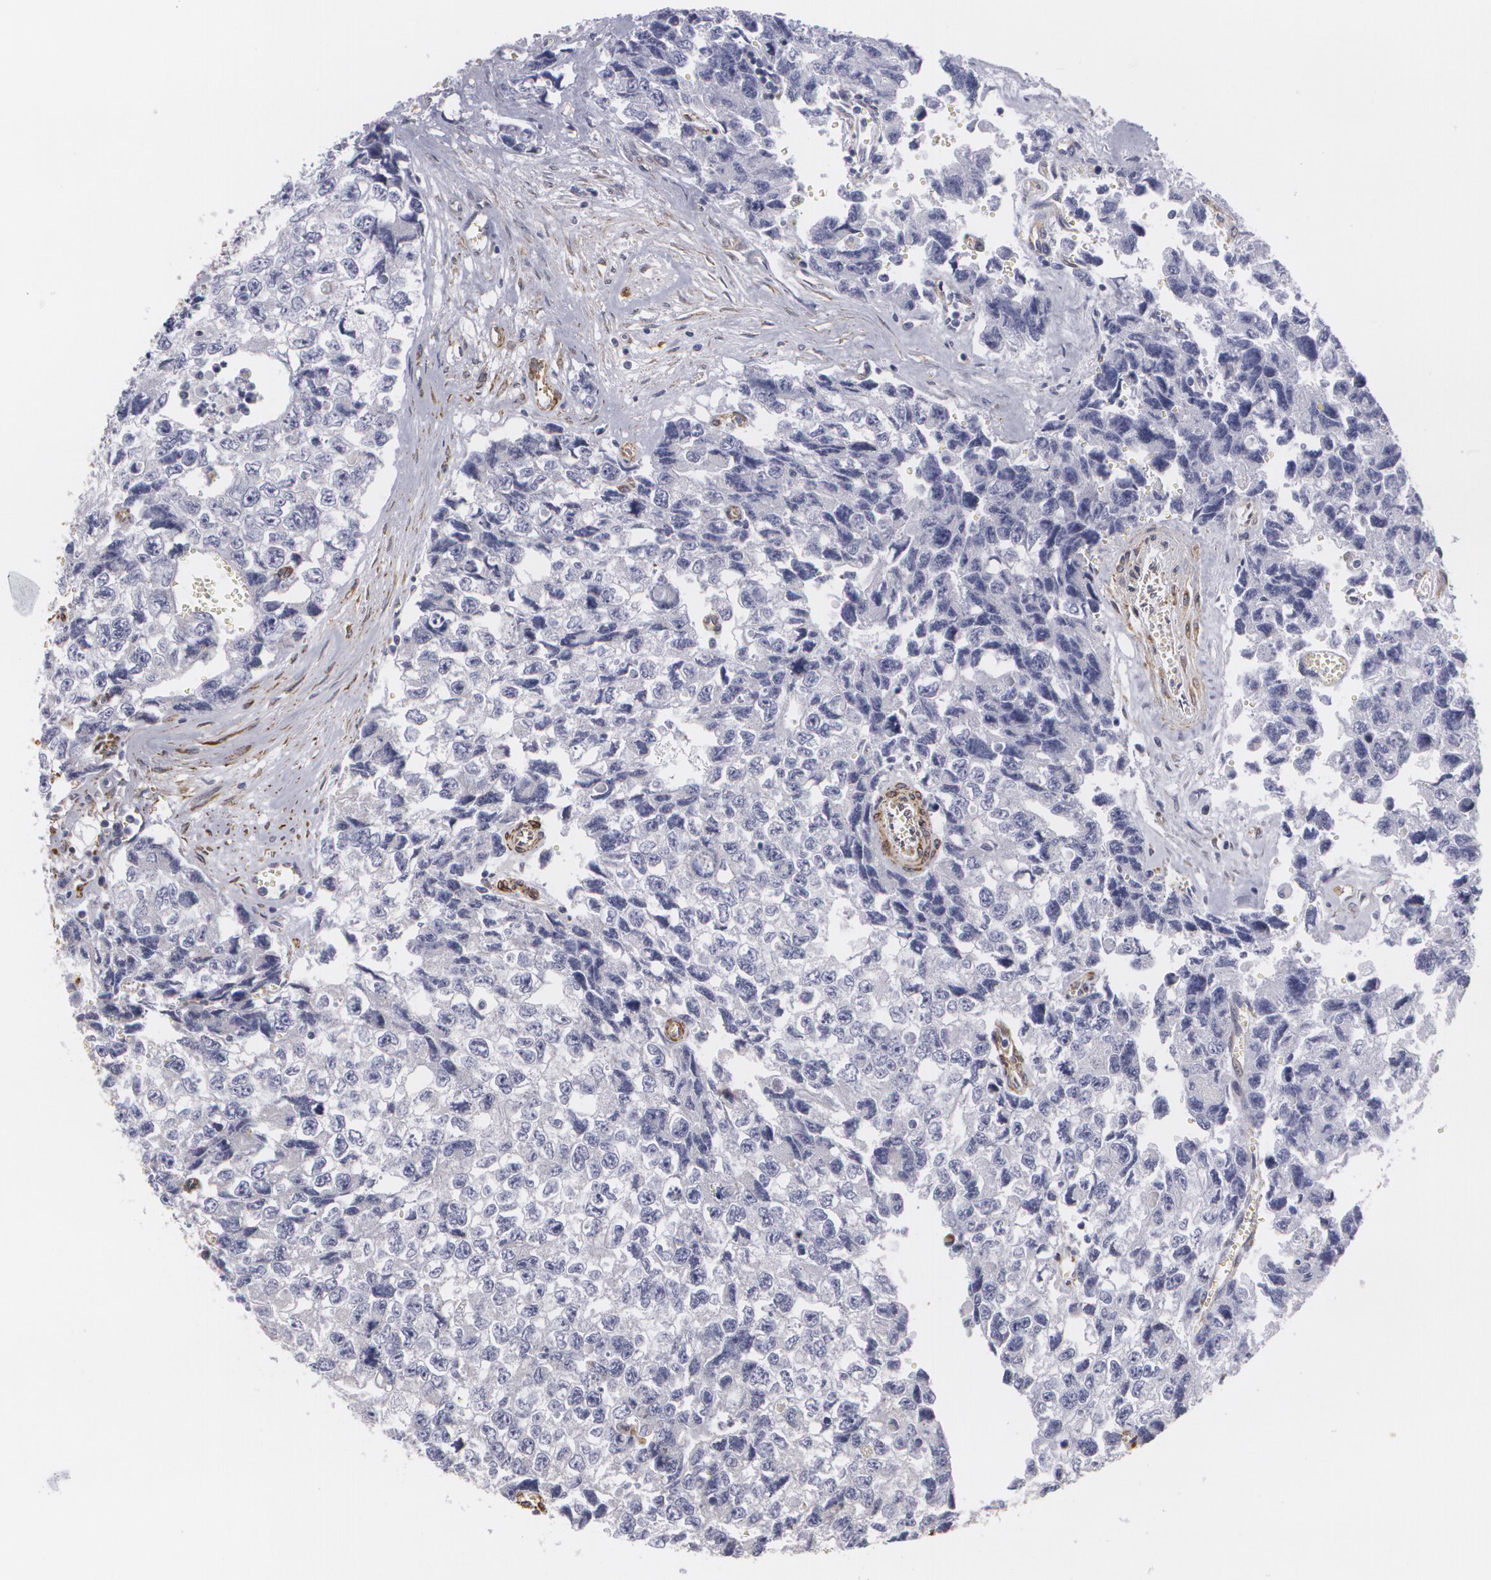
{"staining": {"intensity": "strong", "quantity": "<25%", "location": "cytoplasmic/membranous"}, "tissue": "testis cancer", "cell_type": "Tumor cells", "image_type": "cancer", "snomed": [{"axis": "morphology", "description": "Carcinoma, Embryonal, NOS"}, {"axis": "topography", "description": "Testis"}], "caption": "Immunohistochemical staining of human testis cancer demonstrates strong cytoplasmic/membranous protein staining in about <25% of tumor cells.", "gene": "CYB5R3", "patient": {"sex": "male", "age": 31}}